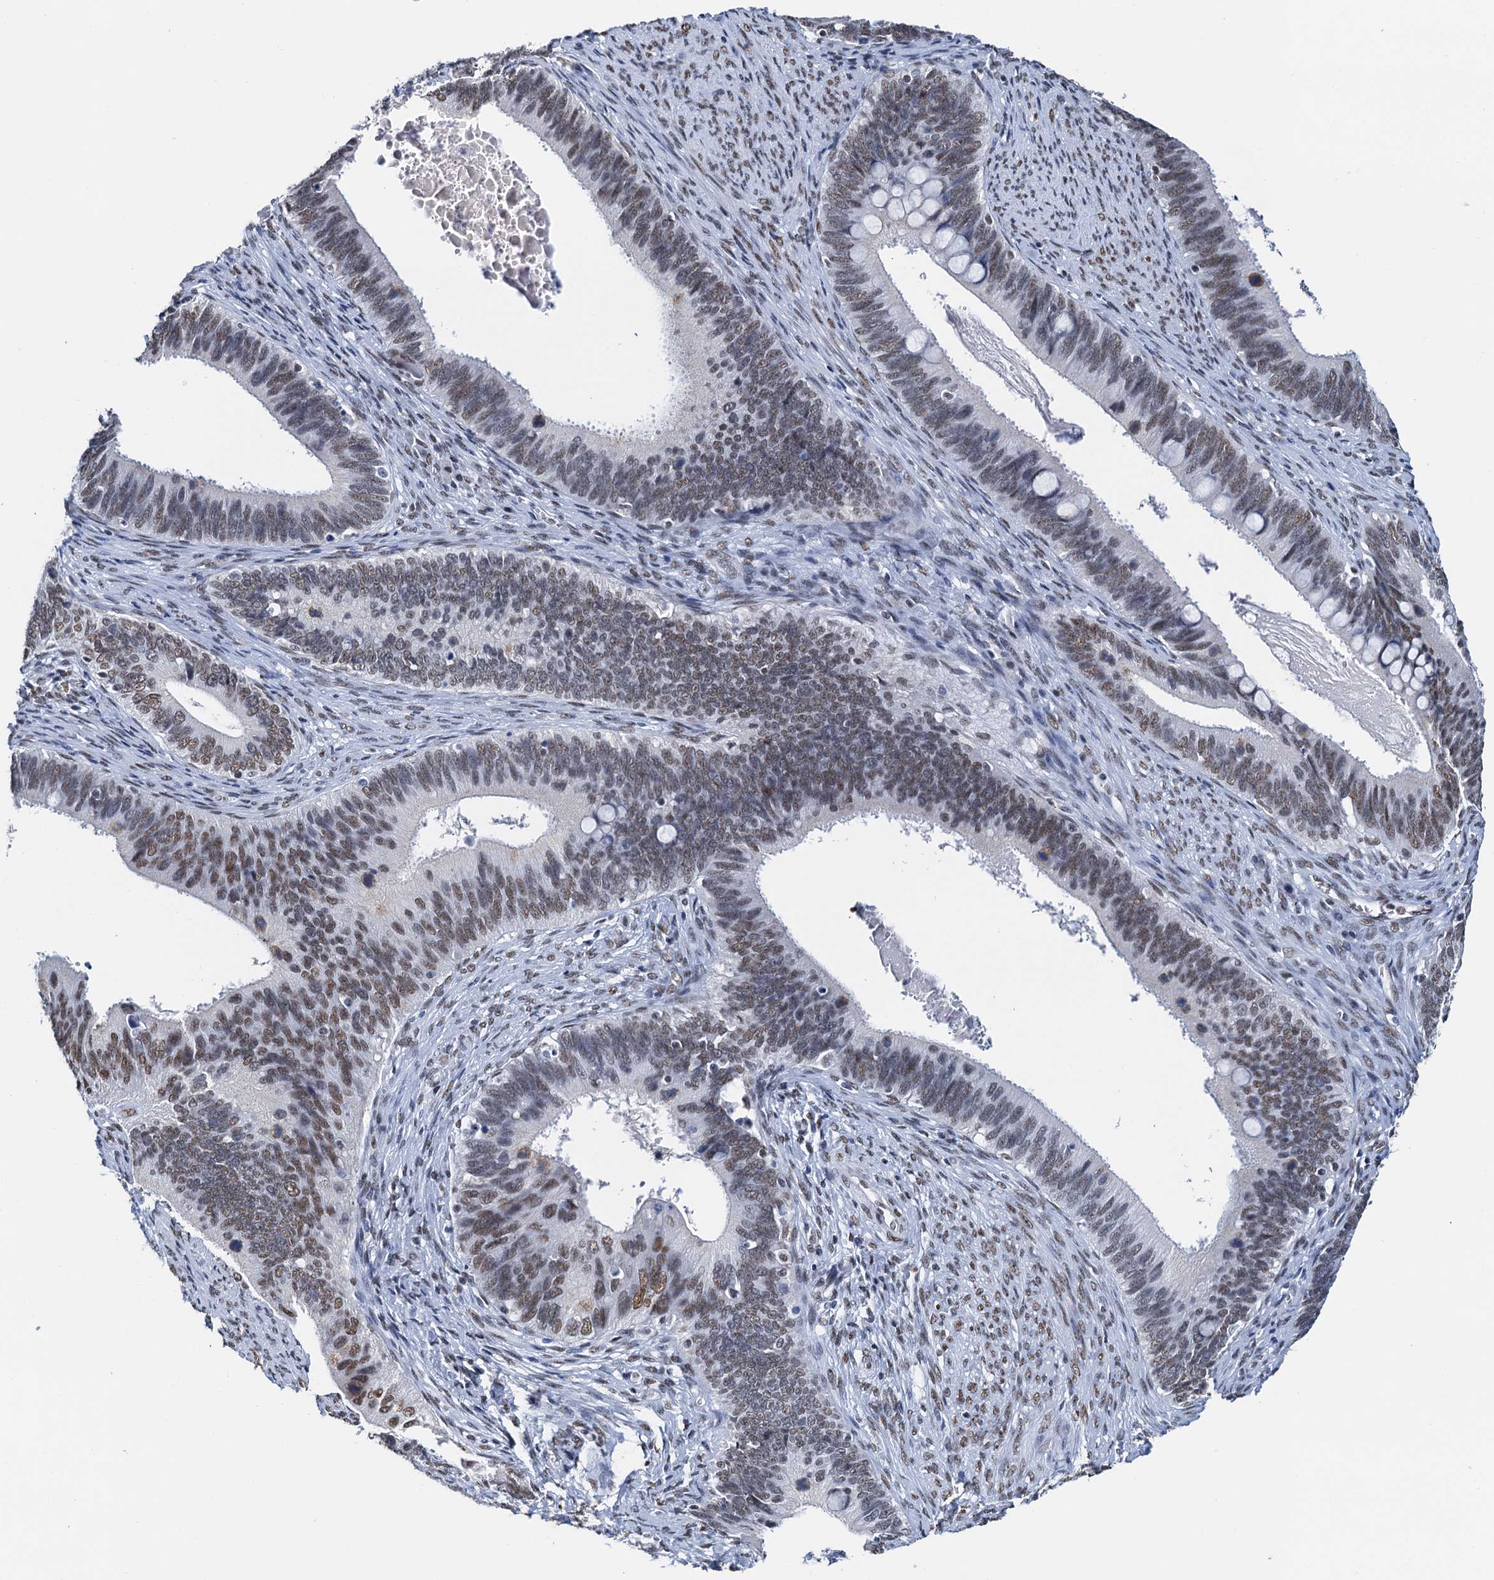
{"staining": {"intensity": "moderate", "quantity": "25%-75%", "location": "nuclear"}, "tissue": "cervical cancer", "cell_type": "Tumor cells", "image_type": "cancer", "snomed": [{"axis": "morphology", "description": "Adenocarcinoma, NOS"}, {"axis": "topography", "description": "Cervix"}], "caption": "High-magnification brightfield microscopy of adenocarcinoma (cervical) stained with DAB (3,3'-diaminobenzidine) (brown) and counterstained with hematoxylin (blue). tumor cells exhibit moderate nuclear staining is present in approximately25%-75% of cells.", "gene": "SLTM", "patient": {"sex": "female", "age": 42}}